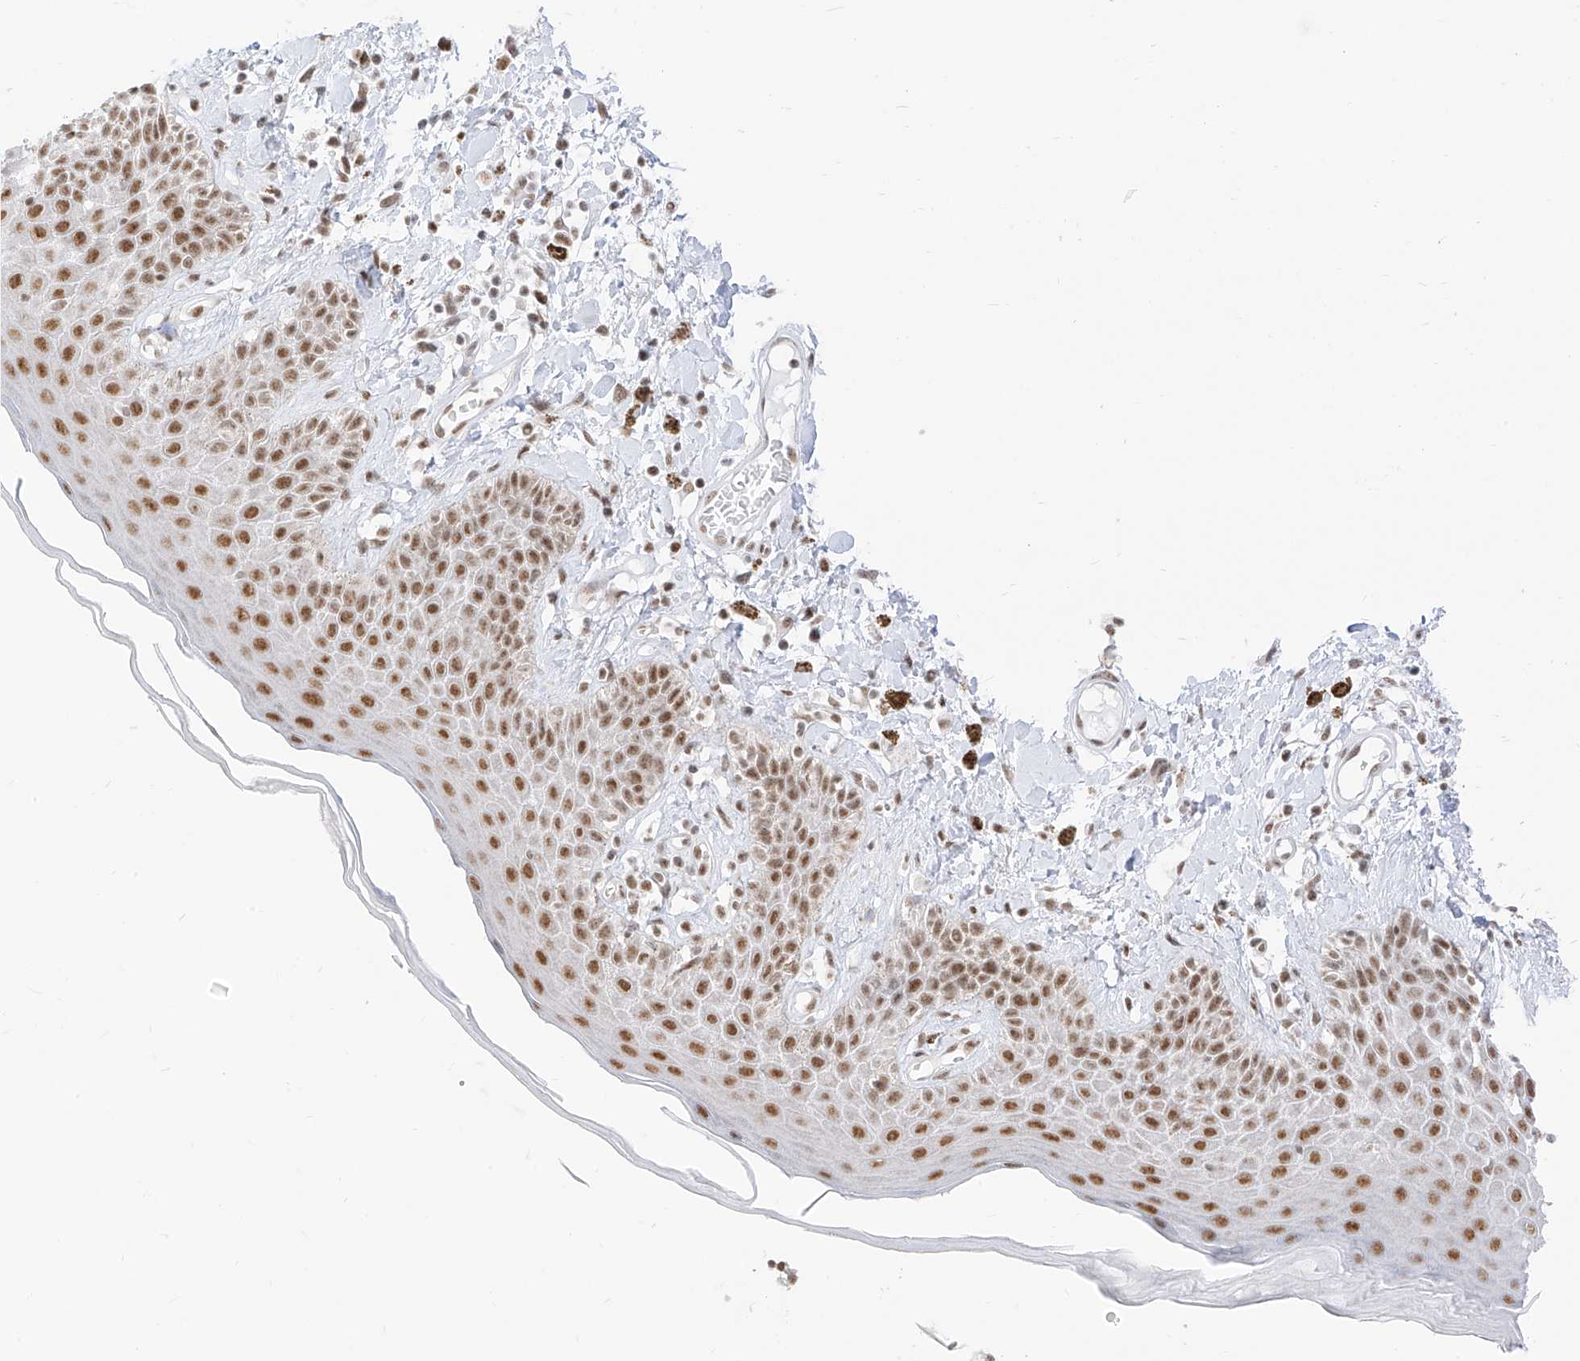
{"staining": {"intensity": "moderate", "quantity": ">75%", "location": "nuclear"}, "tissue": "skin", "cell_type": "Epidermal cells", "image_type": "normal", "snomed": [{"axis": "morphology", "description": "Normal tissue, NOS"}, {"axis": "topography", "description": "Anal"}], "caption": "There is medium levels of moderate nuclear staining in epidermal cells of unremarkable skin, as demonstrated by immunohistochemical staining (brown color).", "gene": "SUPT5H", "patient": {"sex": "female", "age": 78}}